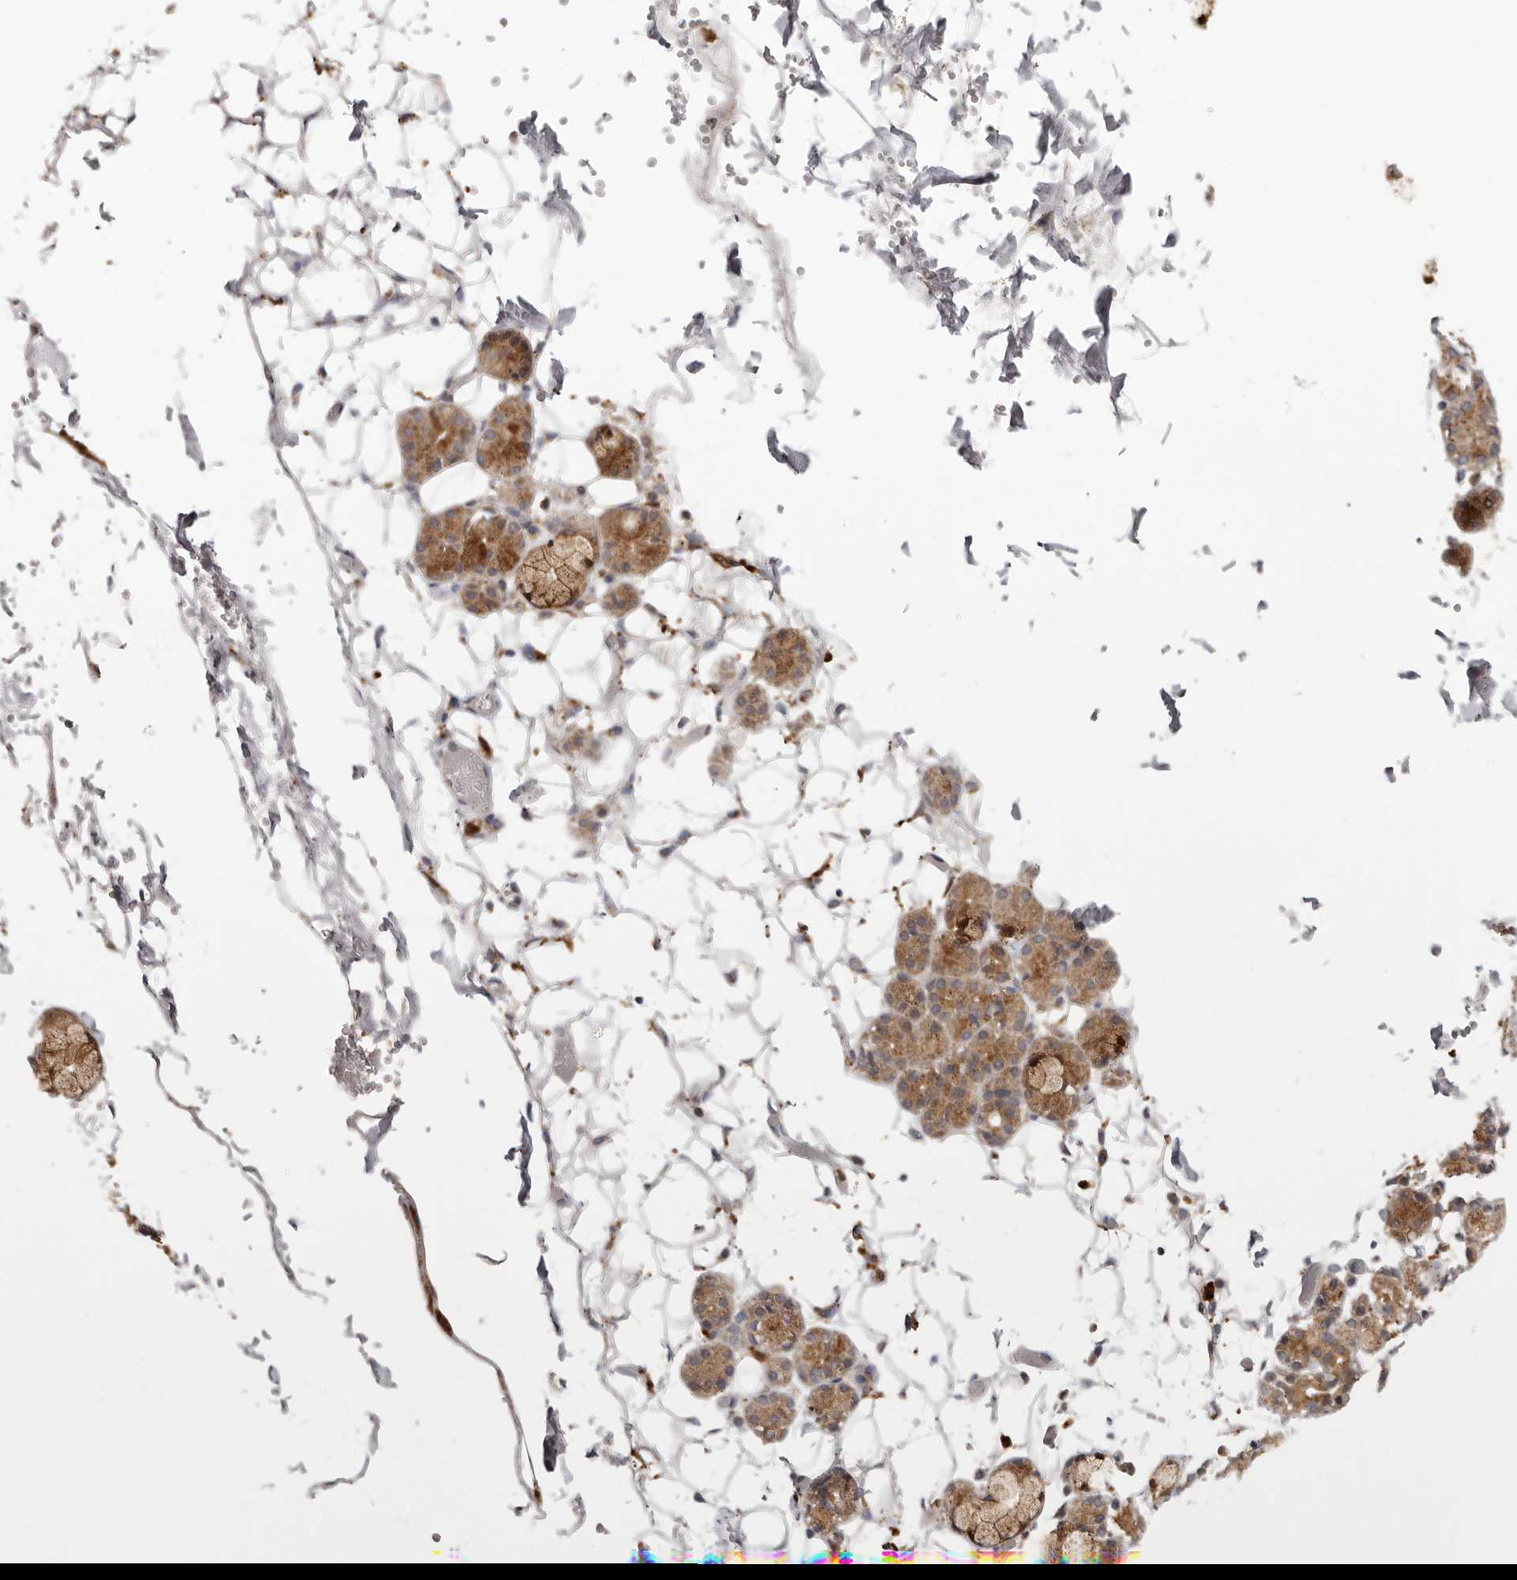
{"staining": {"intensity": "moderate", "quantity": ">75%", "location": "cytoplasmic/membranous"}, "tissue": "salivary gland", "cell_type": "Glandular cells", "image_type": "normal", "snomed": [{"axis": "morphology", "description": "Normal tissue, NOS"}, {"axis": "topography", "description": "Salivary gland"}], "caption": "Immunohistochemistry (DAB (3,3'-diaminobenzidine)) staining of unremarkable salivary gland reveals moderate cytoplasmic/membranous protein expression in approximately >75% of glandular cells. The staining was performed using DAB (3,3'-diaminobenzidine) to visualize the protein expression in brown, while the nuclei were stained in blue with hematoxylin (Magnification: 20x).", "gene": "GRN", "patient": {"sex": "male", "age": 63}}